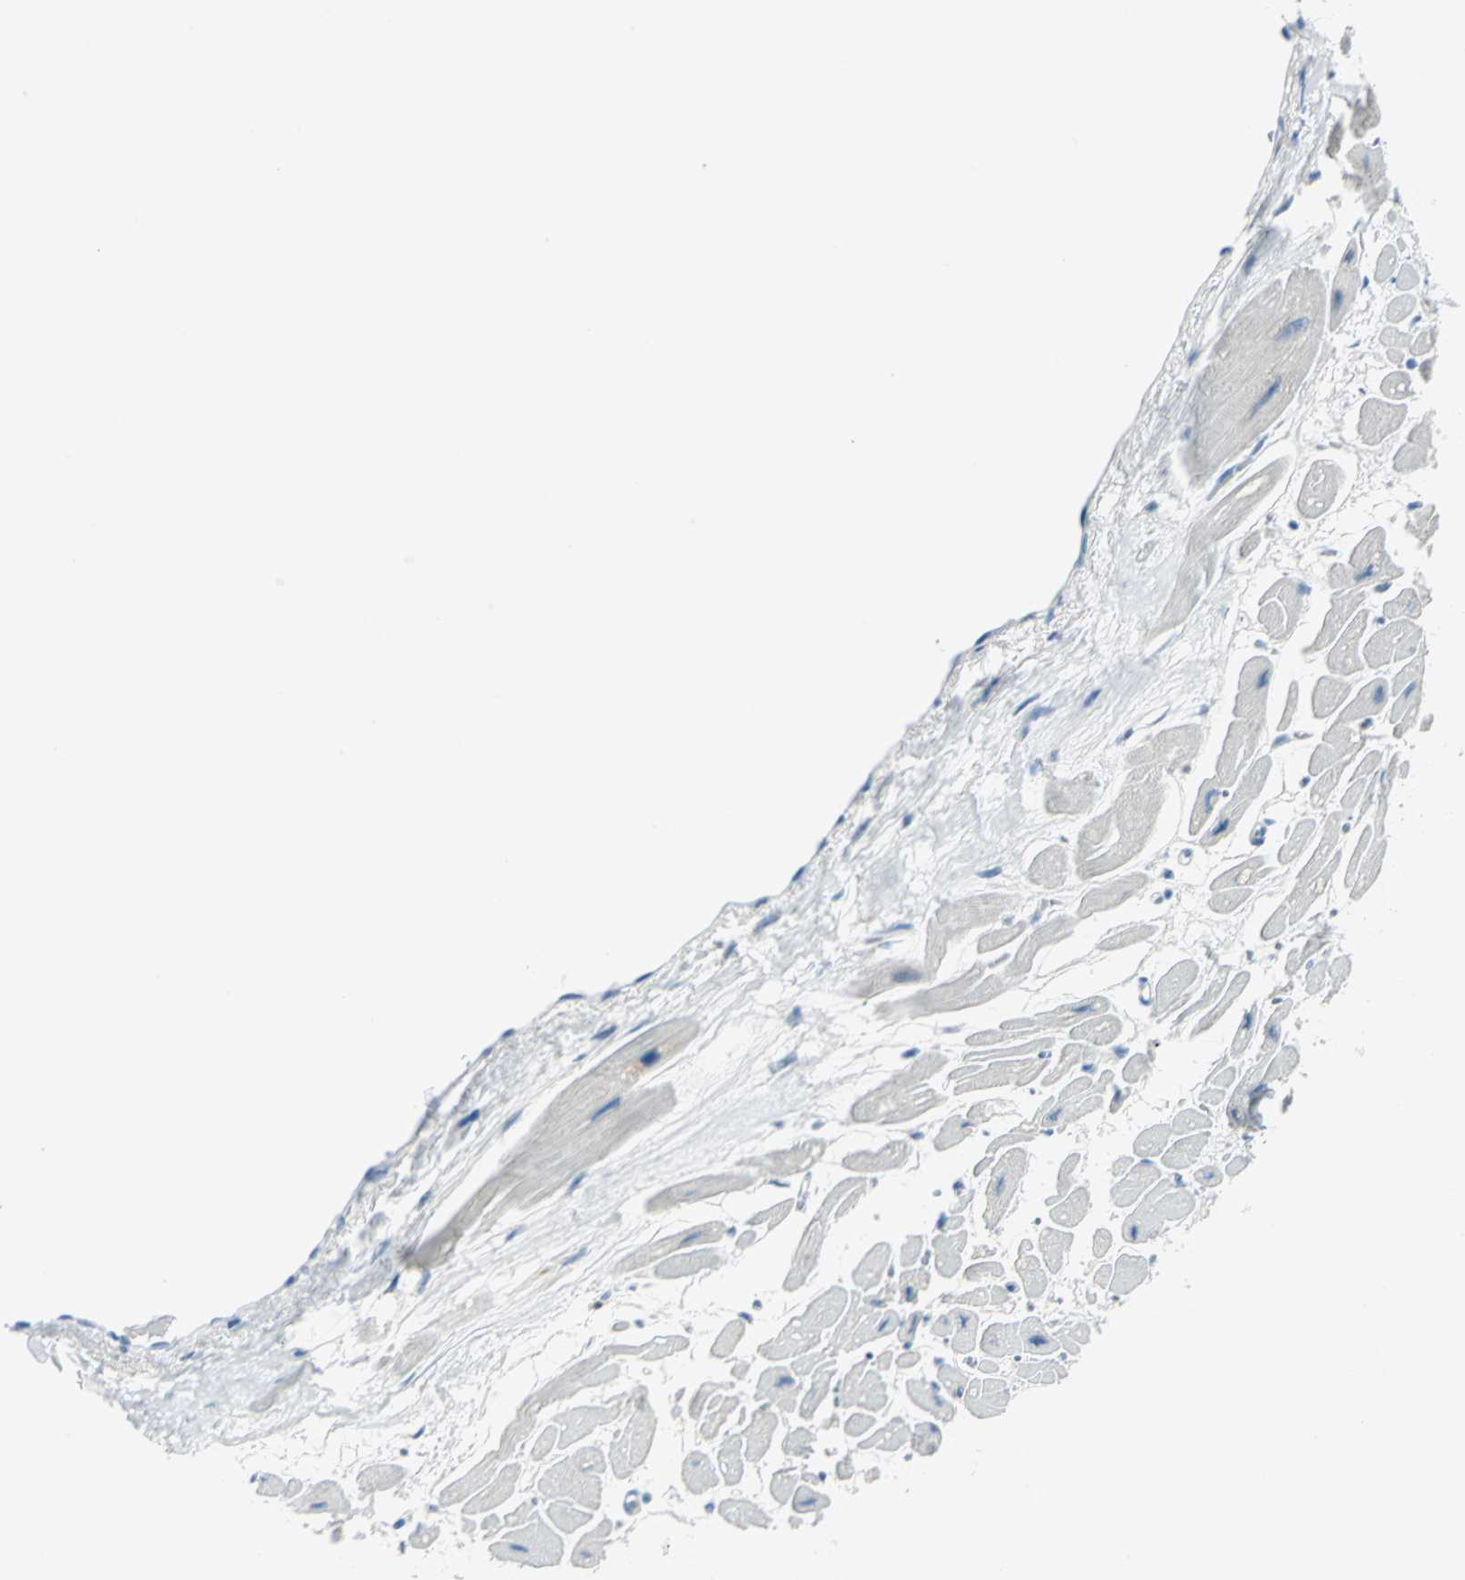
{"staining": {"intensity": "negative", "quantity": "none", "location": "none"}, "tissue": "heart muscle", "cell_type": "Cardiomyocytes", "image_type": "normal", "snomed": [{"axis": "morphology", "description": "Normal tissue, NOS"}, {"axis": "topography", "description": "Heart"}], "caption": "Immunohistochemistry of normal heart muscle displays no expression in cardiomyocytes. (Brightfield microscopy of DAB (3,3'-diaminobenzidine) immunohistochemistry at high magnification).", "gene": "AKR1A1", "patient": {"sex": "female", "age": 54}}